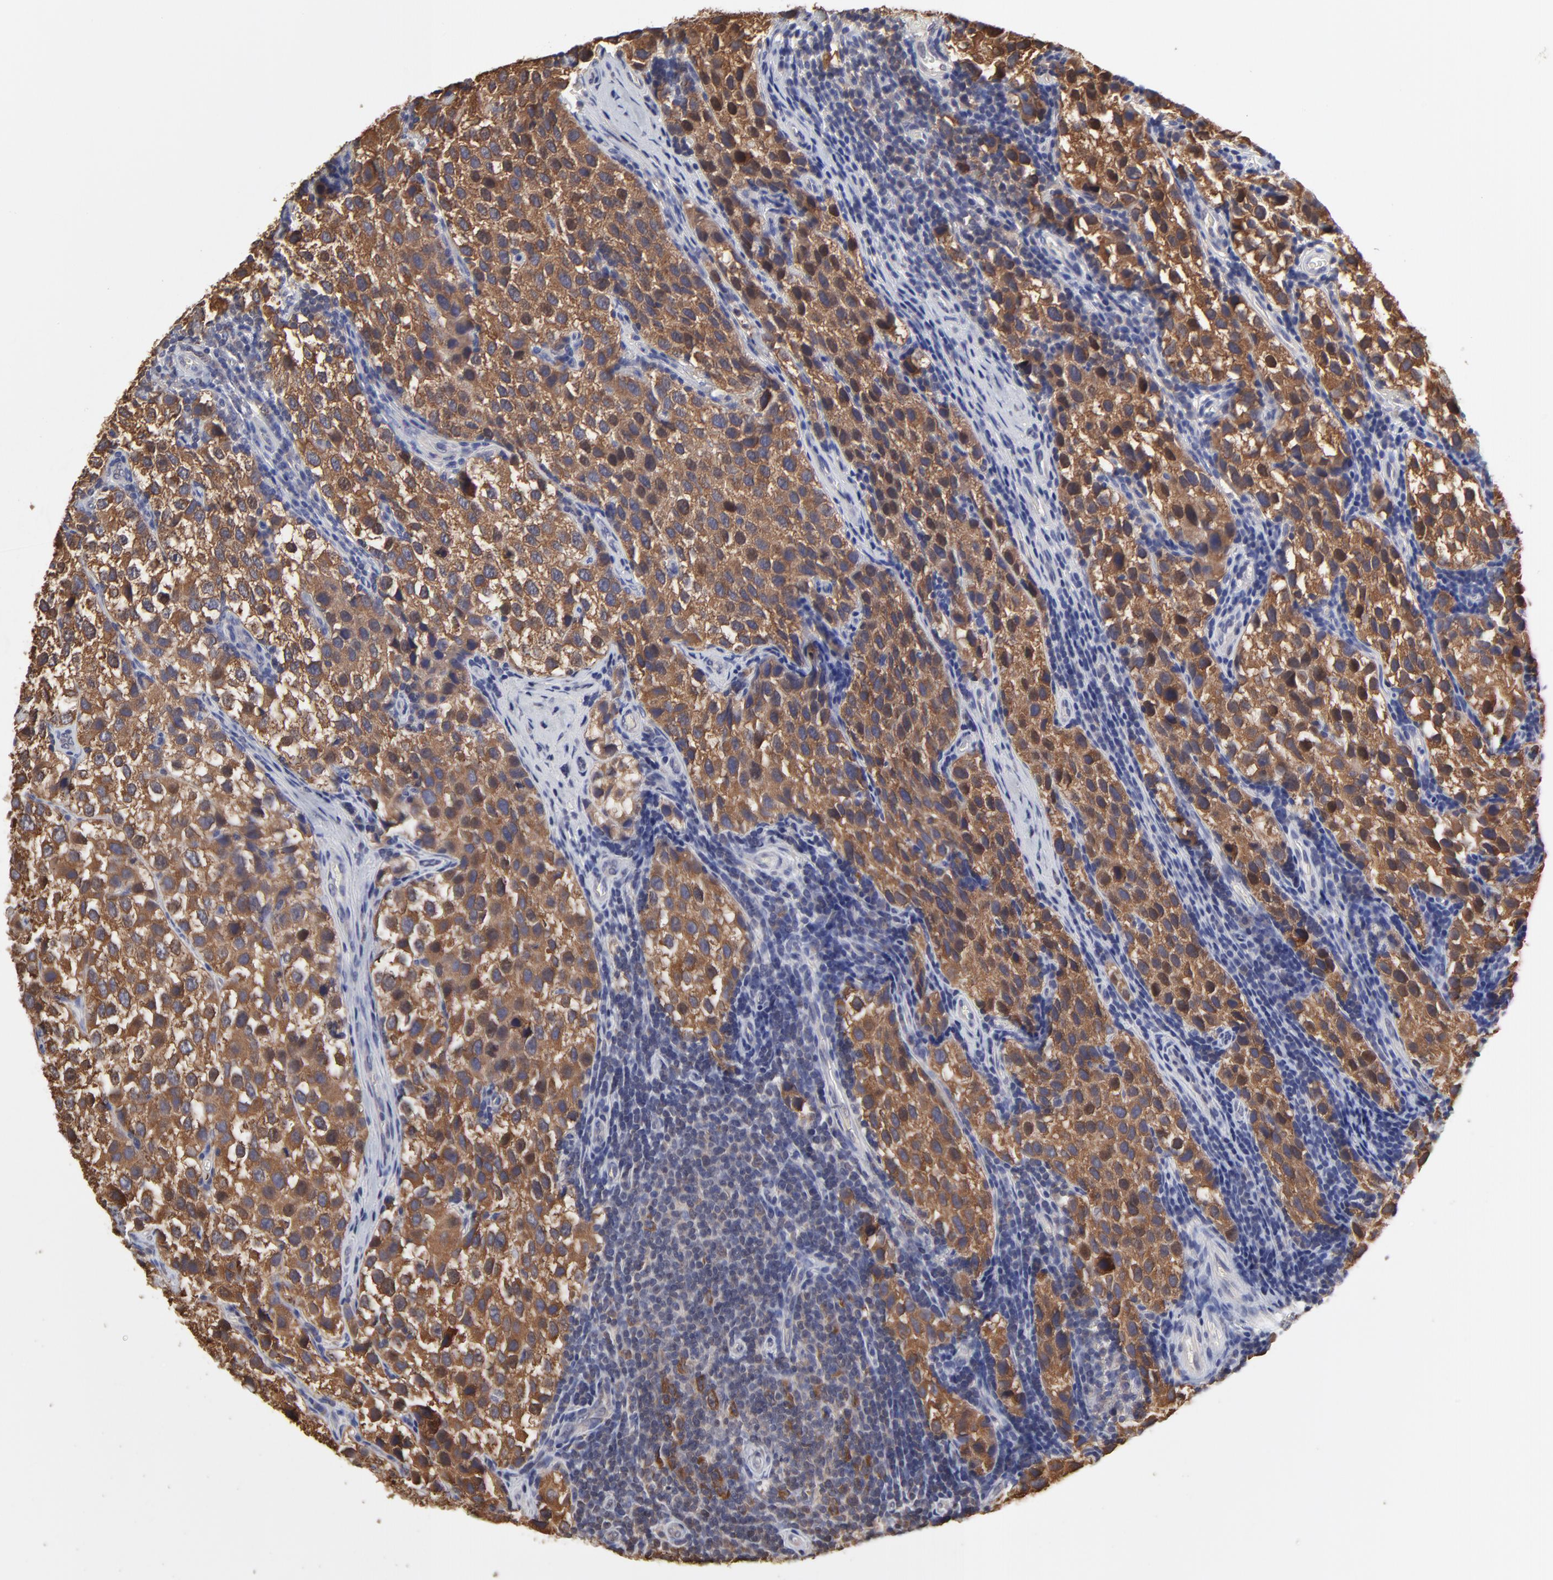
{"staining": {"intensity": "strong", "quantity": ">75%", "location": "cytoplasmic/membranous"}, "tissue": "testis cancer", "cell_type": "Tumor cells", "image_type": "cancer", "snomed": [{"axis": "morphology", "description": "Seminoma, NOS"}, {"axis": "topography", "description": "Testis"}], "caption": "The photomicrograph shows staining of testis seminoma, revealing strong cytoplasmic/membranous protein staining (brown color) within tumor cells.", "gene": "CCT2", "patient": {"sex": "male", "age": 39}}